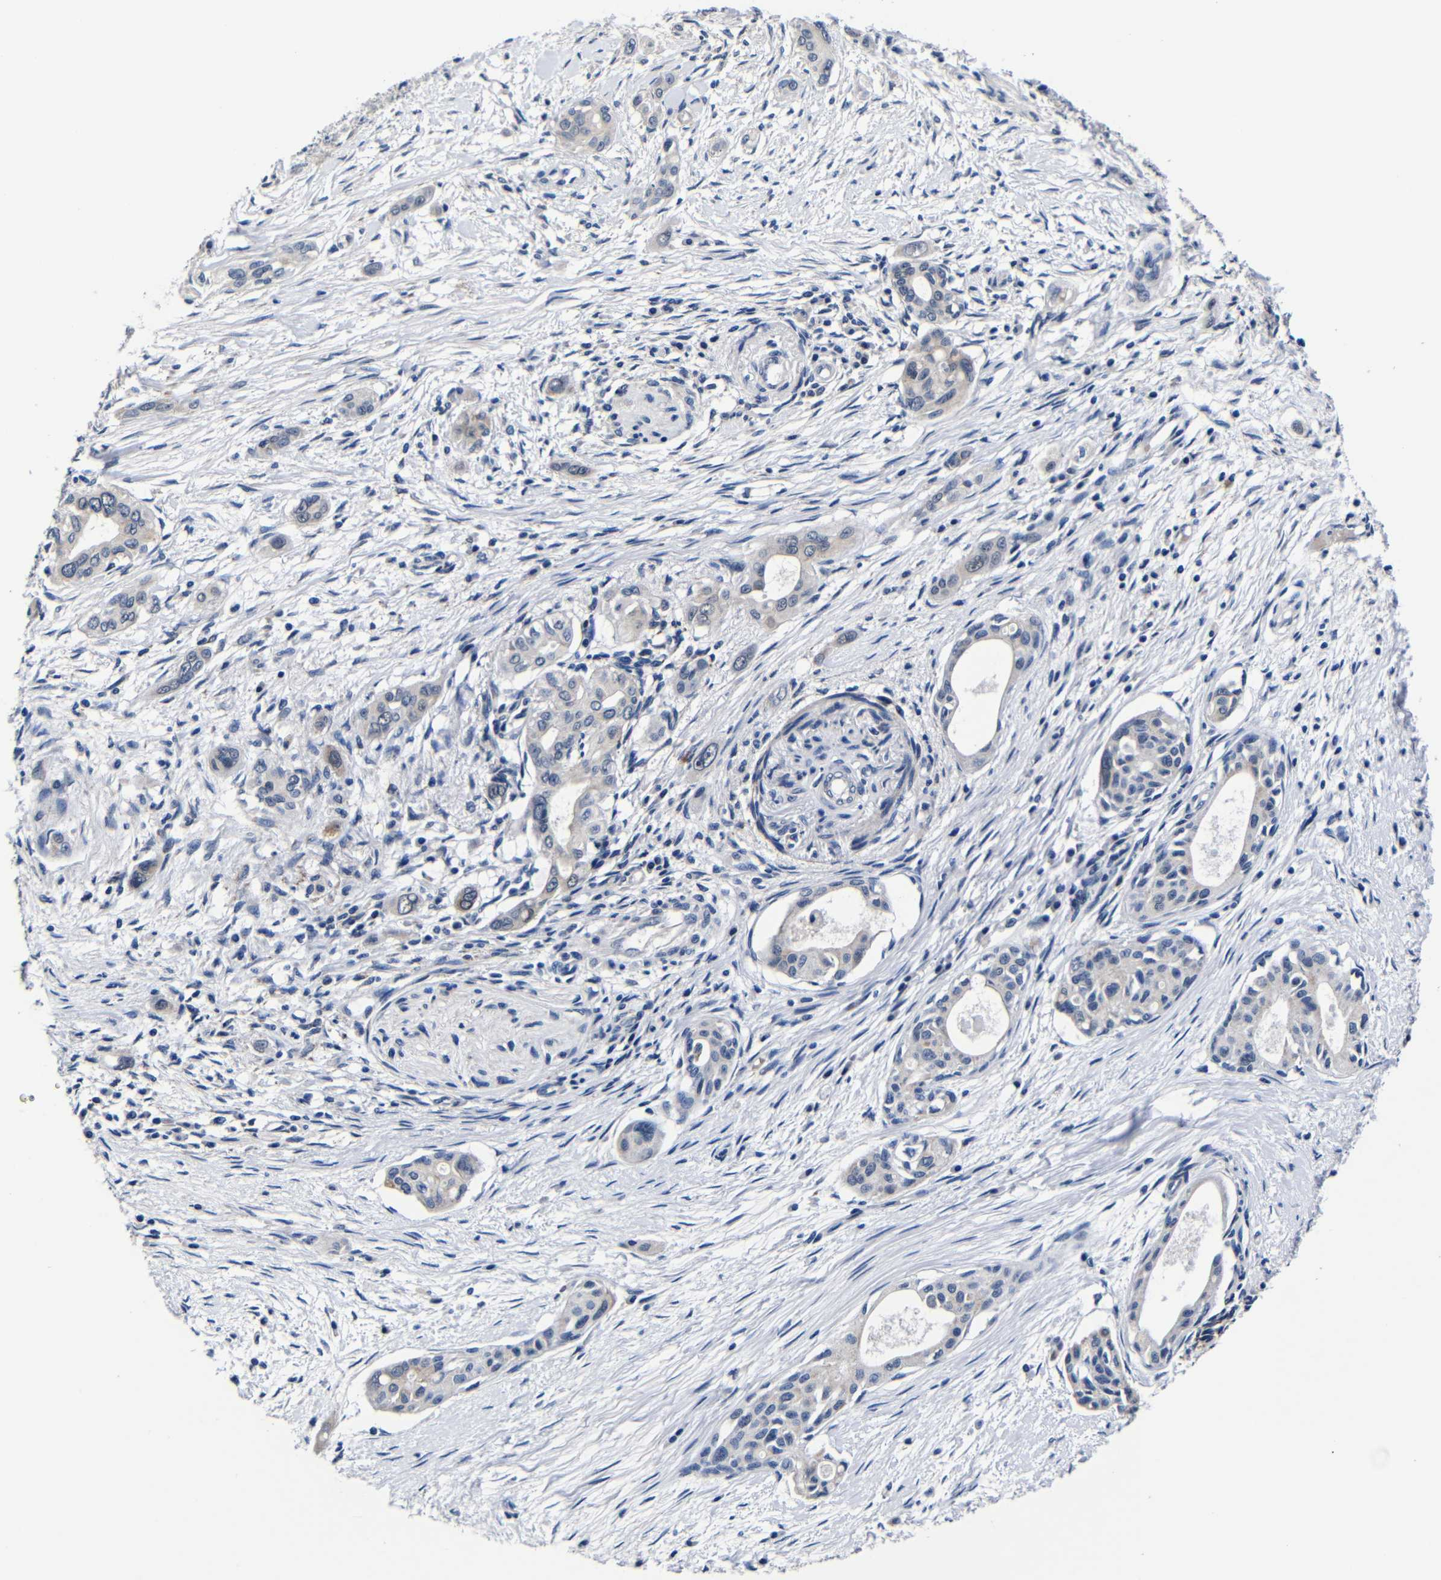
{"staining": {"intensity": "negative", "quantity": "none", "location": "none"}, "tissue": "pancreatic cancer", "cell_type": "Tumor cells", "image_type": "cancer", "snomed": [{"axis": "morphology", "description": "Adenocarcinoma, NOS"}, {"axis": "topography", "description": "Pancreas"}], "caption": "A photomicrograph of human pancreatic adenocarcinoma is negative for staining in tumor cells.", "gene": "DEPP1", "patient": {"sex": "female", "age": 60}}